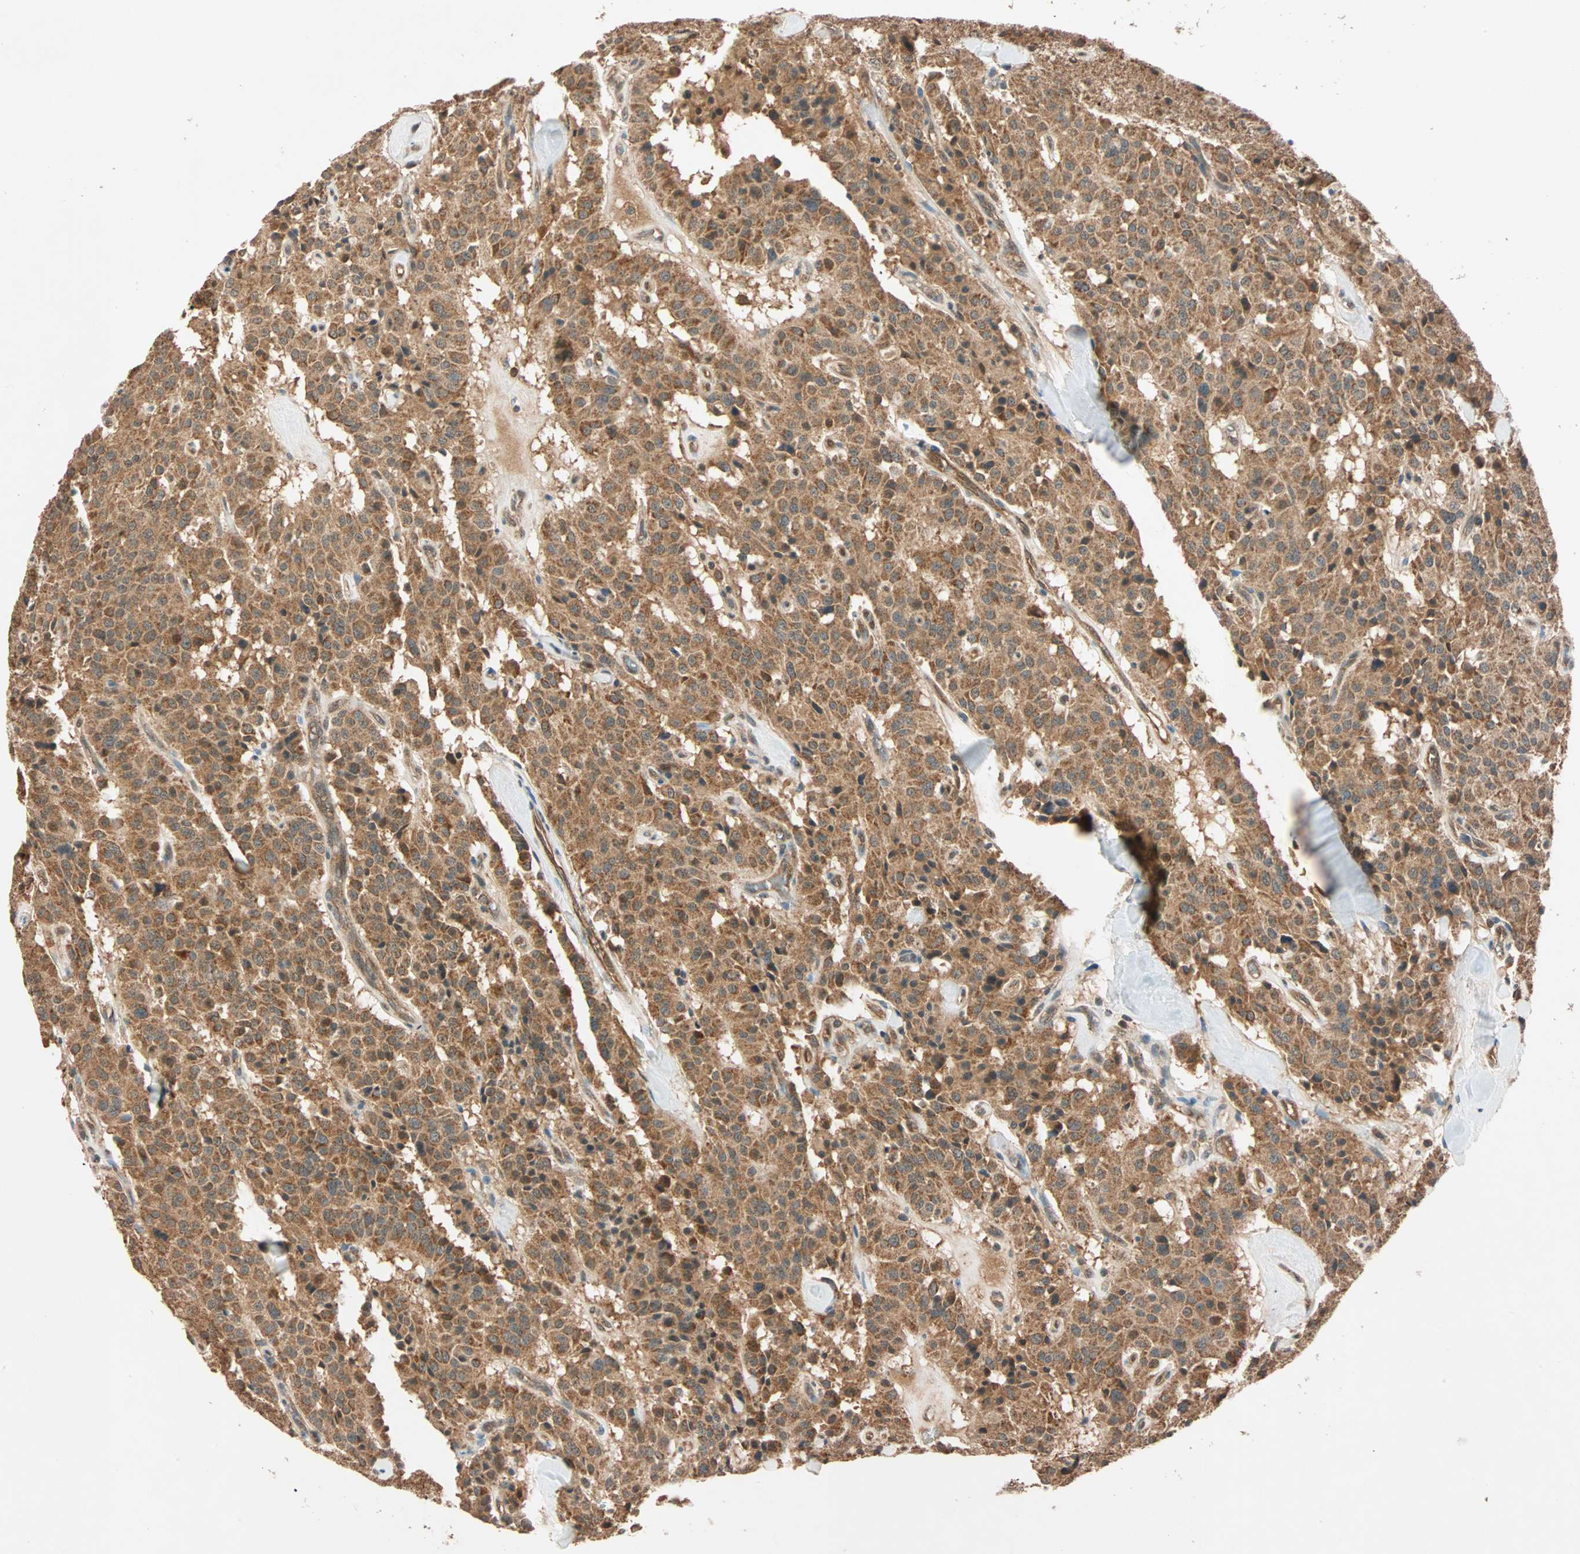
{"staining": {"intensity": "moderate", "quantity": ">75%", "location": "cytoplasmic/membranous"}, "tissue": "carcinoid", "cell_type": "Tumor cells", "image_type": "cancer", "snomed": [{"axis": "morphology", "description": "Carcinoid, malignant, NOS"}, {"axis": "topography", "description": "Lung"}], "caption": "Human carcinoid (malignant) stained for a protein (brown) displays moderate cytoplasmic/membranous positive staining in about >75% of tumor cells.", "gene": "MAPK1", "patient": {"sex": "male", "age": 30}}